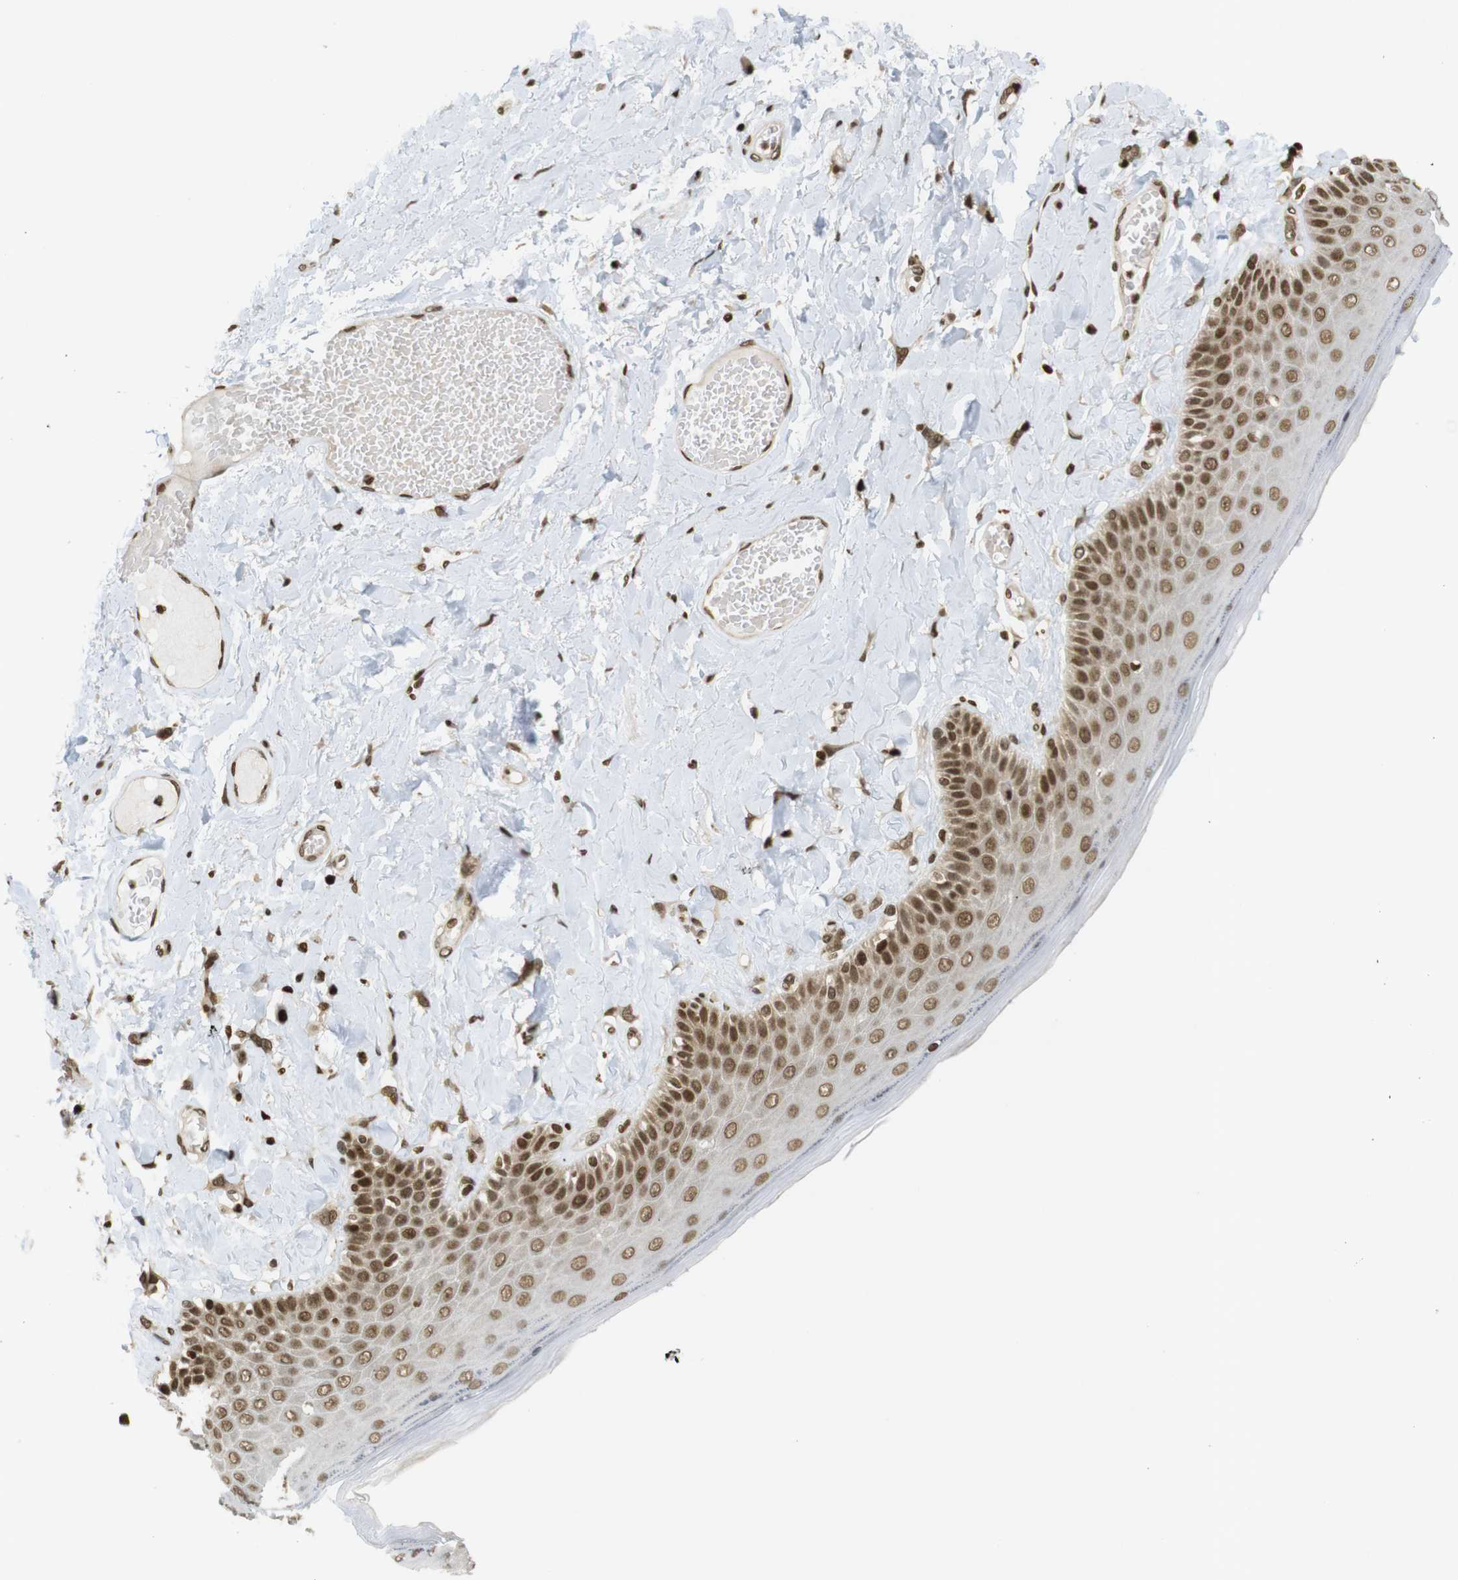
{"staining": {"intensity": "strong", "quantity": ">75%", "location": "nuclear"}, "tissue": "skin", "cell_type": "Epidermal cells", "image_type": "normal", "snomed": [{"axis": "morphology", "description": "Normal tissue, NOS"}, {"axis": "topography", "description": "Anal"}], "caption": "Protein analysis of unremarkable skin demonstrates strong nuclear staining in approximately >75% of epidermal cells. (DAB (3,3'-diaminobenzidine) = brown stain, brightfield microscopy at high magnification).", "gene": "RUVBL2", "patient": {"sex": "male", "age": 69}}